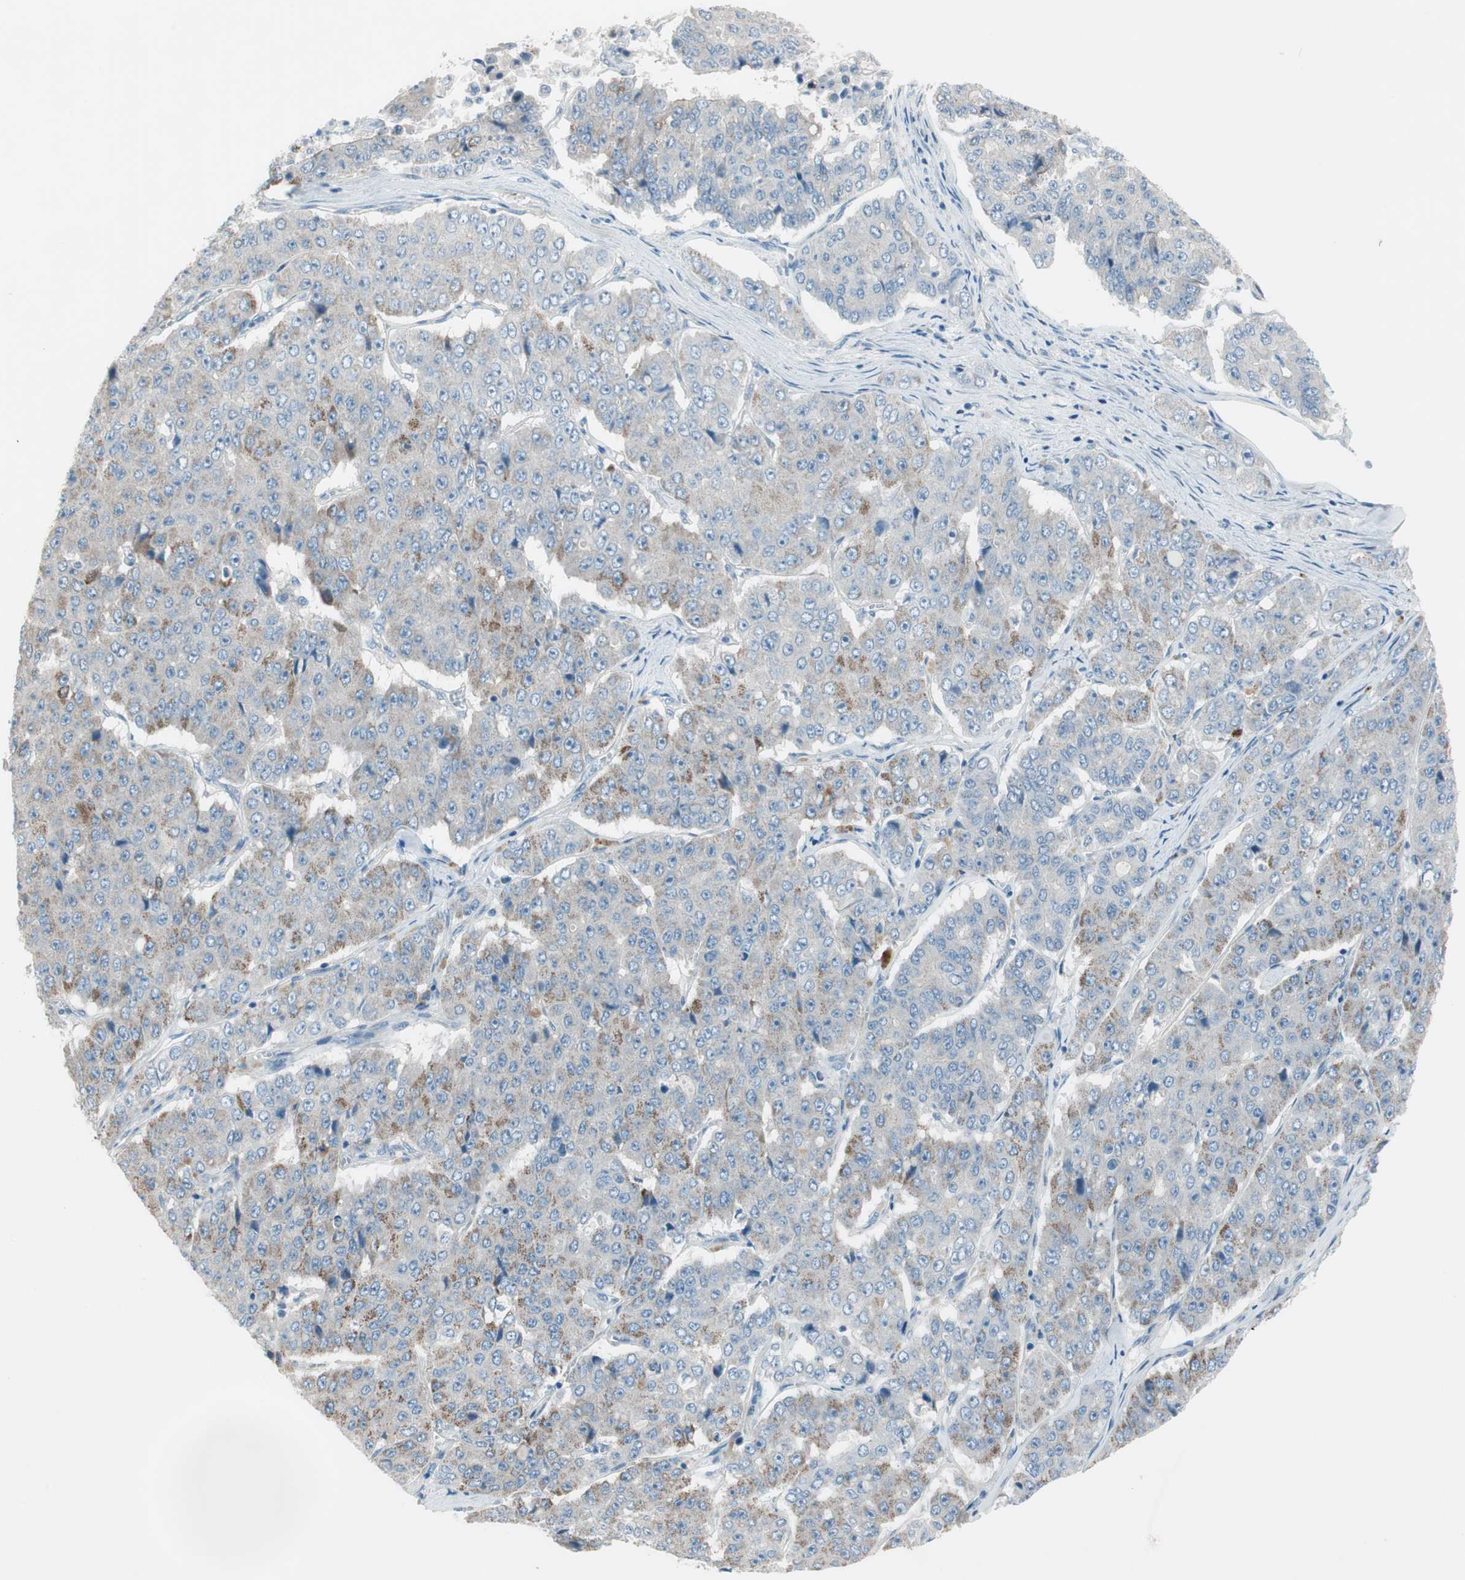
{"staining": {"intensity": "moderate", "quantity": "<25%", "location": "cytoplasmic/membranous"}, "tissue": "pancreatic cancer", "cell_type": "Tumor cells", "image_type": "cancer", "snomed": [{"axis": "morphology", "description": "Adenocarcinoma, NOS"}, {"axis": "topography", "description": "Pancreas"}], "caption": "This micrograph exhibits immunohistochemistry (IHC) staining of human pancreatic cancer, with low moderate cytoplasmic/membranous positivity in about <25% of tumor cells.", "gene": "PRRG4", "patient": {"sex": "male", "age": 50}}